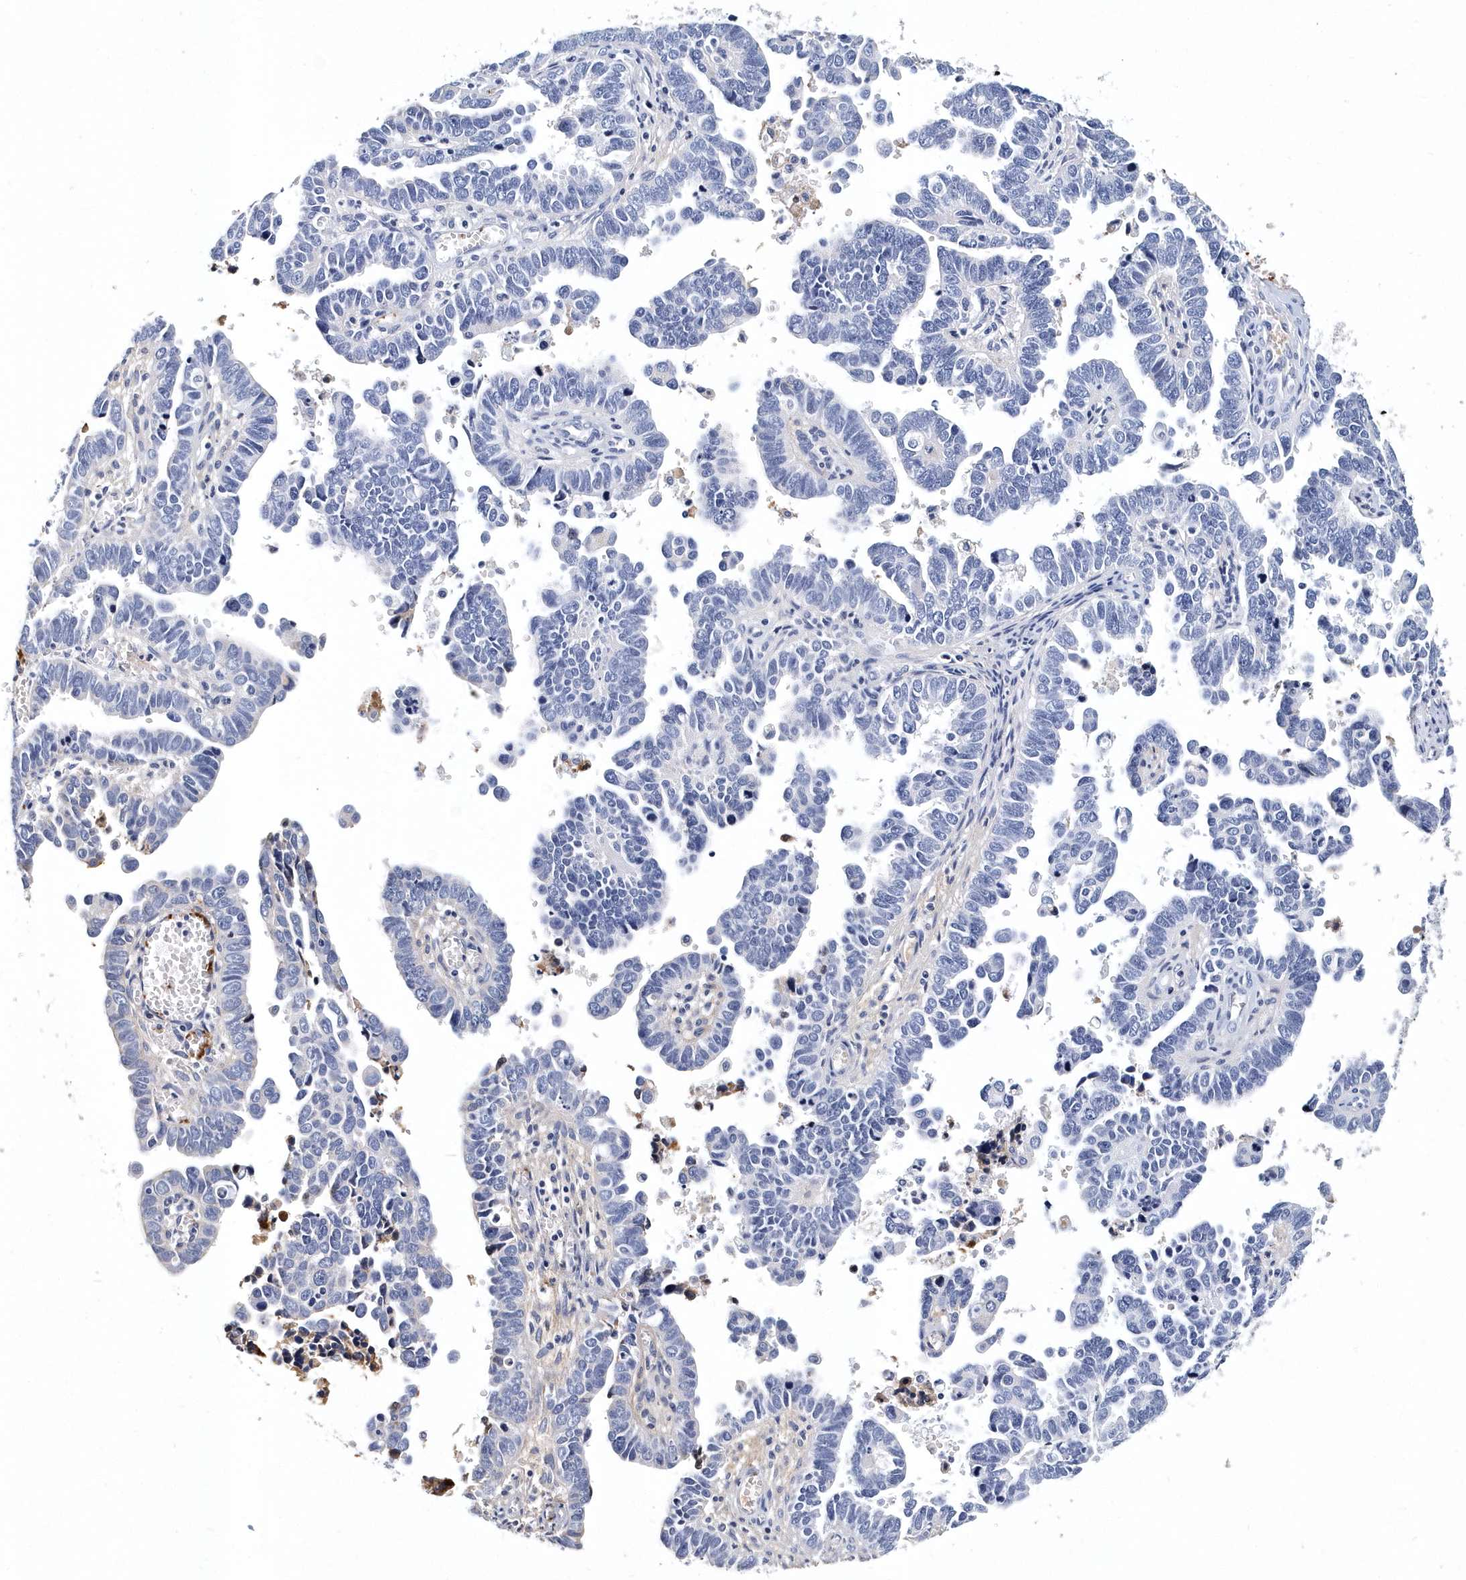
{"staining": {"intensity": "negative", "quantity": "none", "location": "none"}, "tissue": "endometrial cancer", "cell_type": "Tumor cells", "image_type": "cancer", "snomed": [{"axis": "morphology", "description": "Adenocarcinoma, NOS"}, {"axis": "topography", "description": "Endometrium"}], "caption": "IHC photomicrograph of human endometrial cancer stained for a protein (brown), which demonstrates no positivity in tumor cells. Nuclei are stained in blue.", "gene": "ITGA2B", "patient": {"sex": "female", "age": 75}}